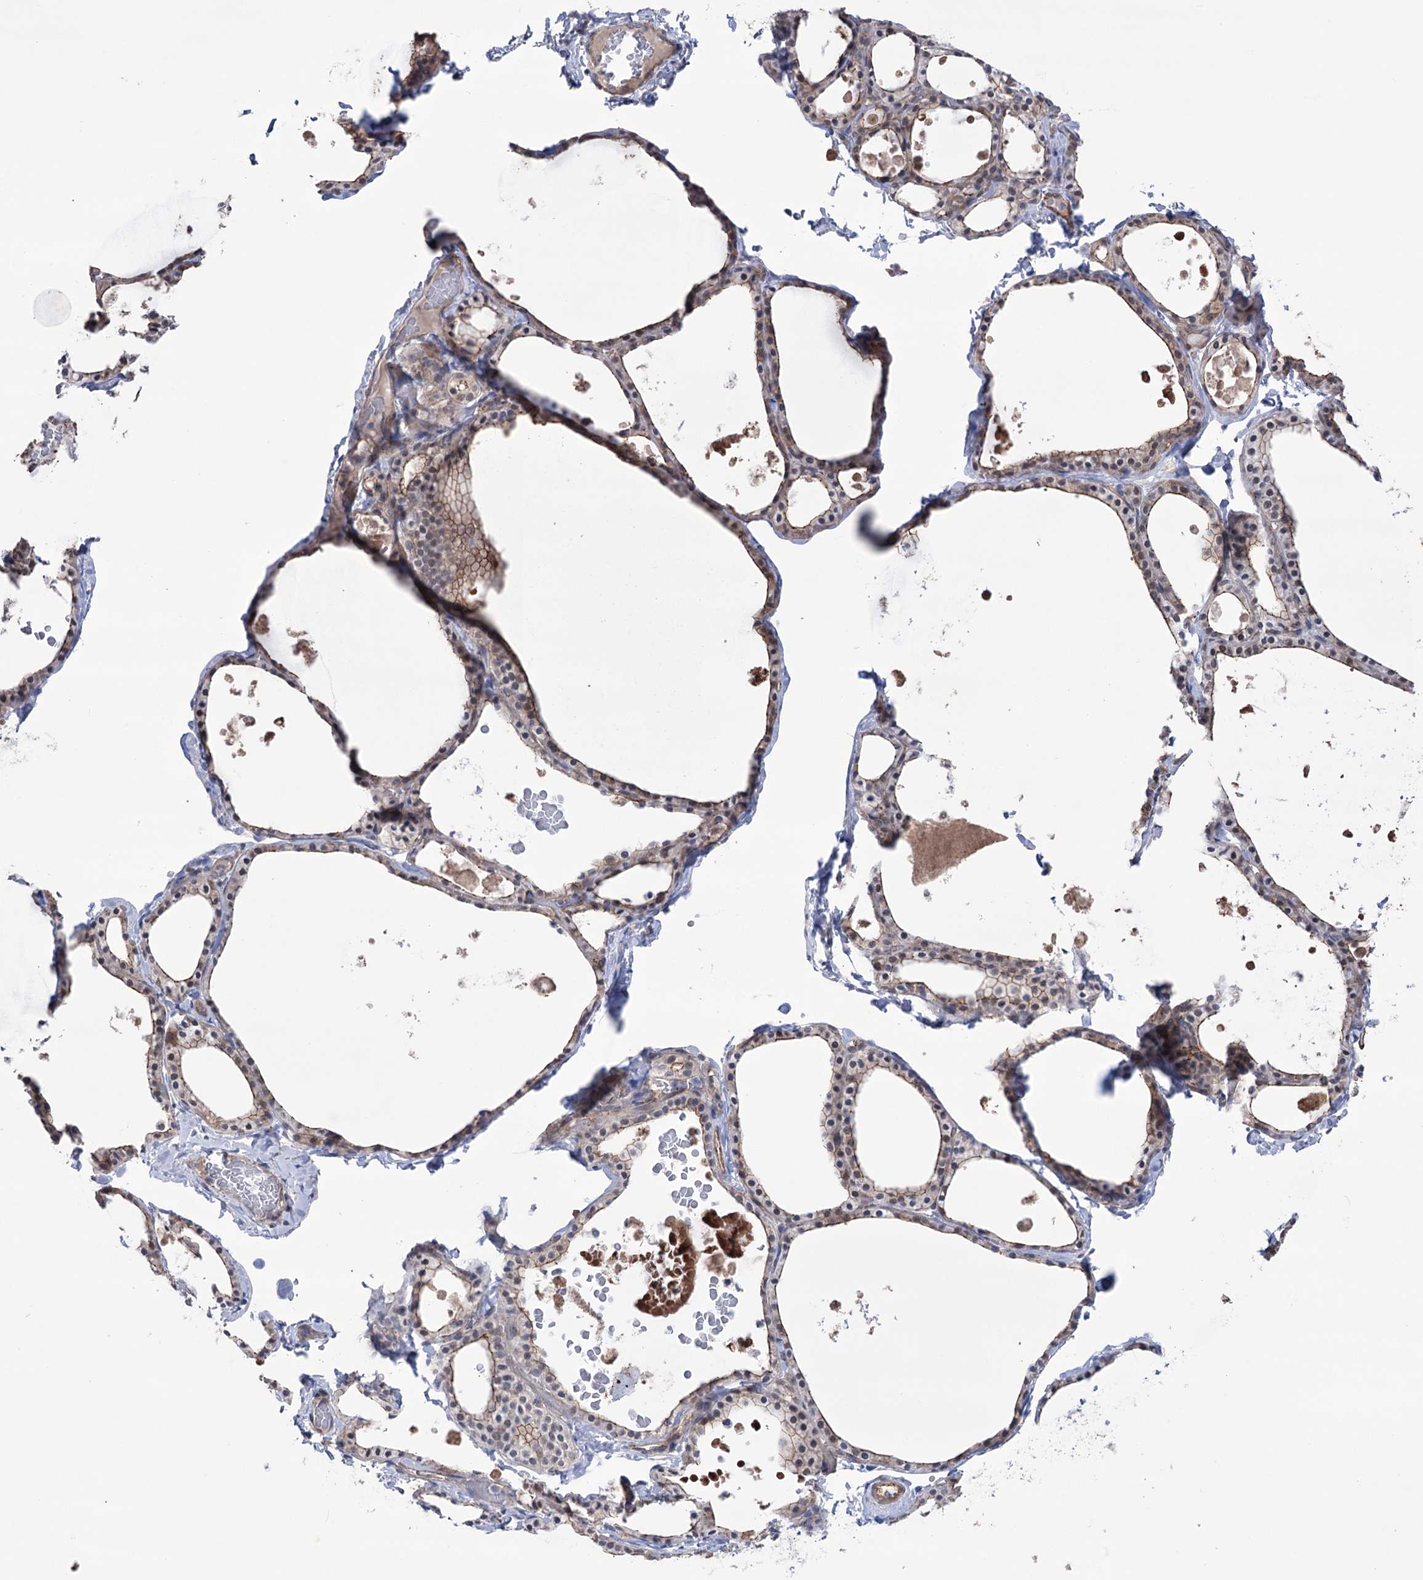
{"staining": {"intensity": "moderate", "quantity": "25%-75%", "location": "cytoplasmic/membranous"}, "tissue": "thyroid gland", "cell_type": "Glandular cells", "image_type": "normal", "snomed": [{"axis": "morphology", "description": "Normal tissue, NOS"}, {"axis": "topography", "description": "Thyroid gland"}], "caption": "Thyroid gland stained with DAB immunohistochemistry exhibits medium levels of moderate cytoplasmic/membranous staining in approximately 25%-75% of glandular cells.", "gene": "TRIM71", "patient": {"sex": "male", "age": 56}}